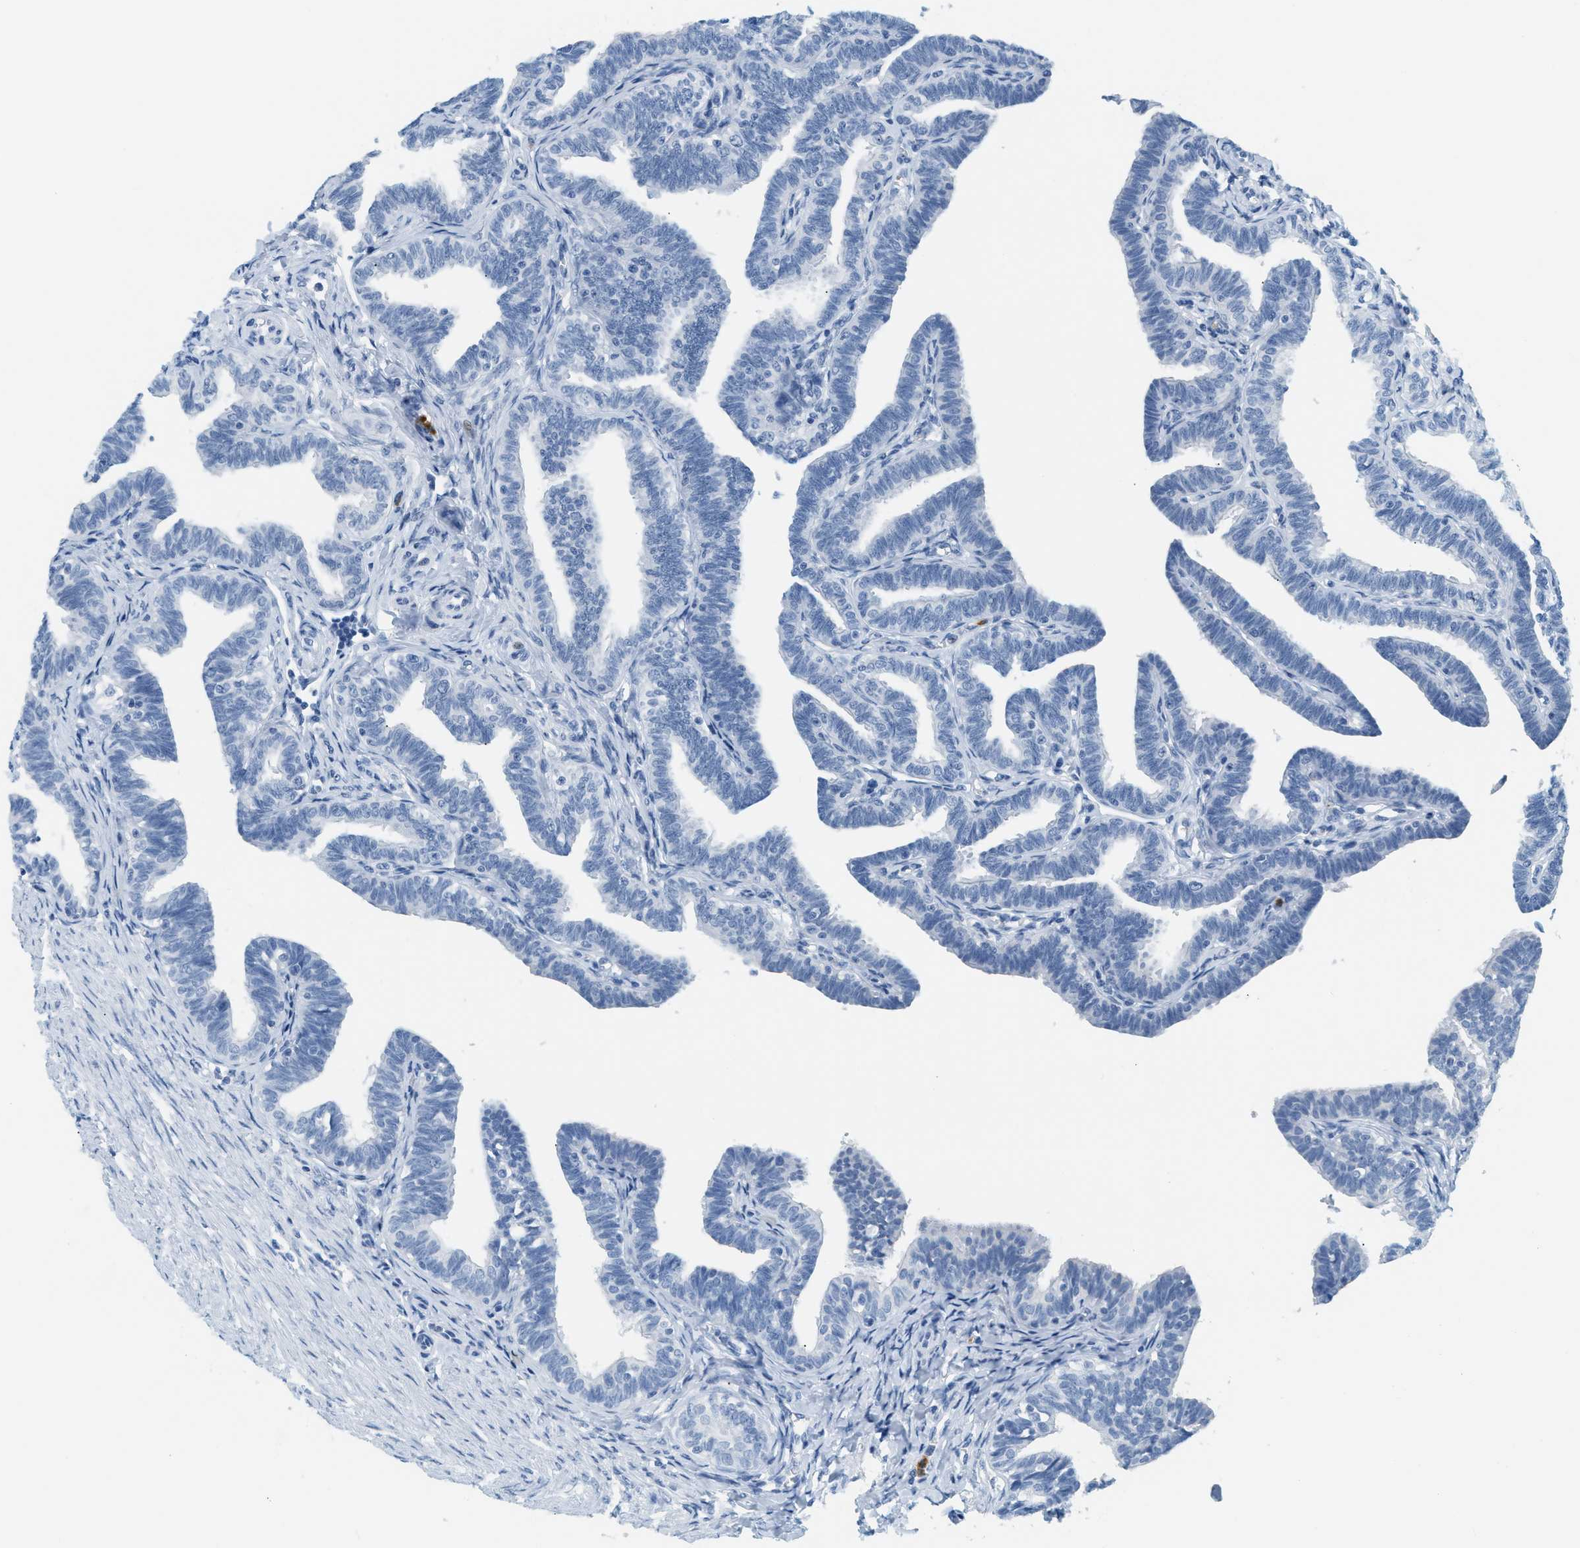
{"staining": {"intensity": "negative", "quantity": "none", "location": "none"}, "tissue": "fallopian tube", "cell_type": "Glandular cells", "image_type": "normal", "snomed": [{"axis": "morphology", "description": "Normal tissue, NOS"}, {"axis": "topography", "description": "Fallopian tube"}, {"axis": "topography", "description": "Ovary"}], "caption": "A high-resolution image shows immunohistochemistry staining of benign fallopian tube, which reveals no significant staining in glandular cells.", "gene": "LCN2", "patient": {"sex": "female", "age": 23}}